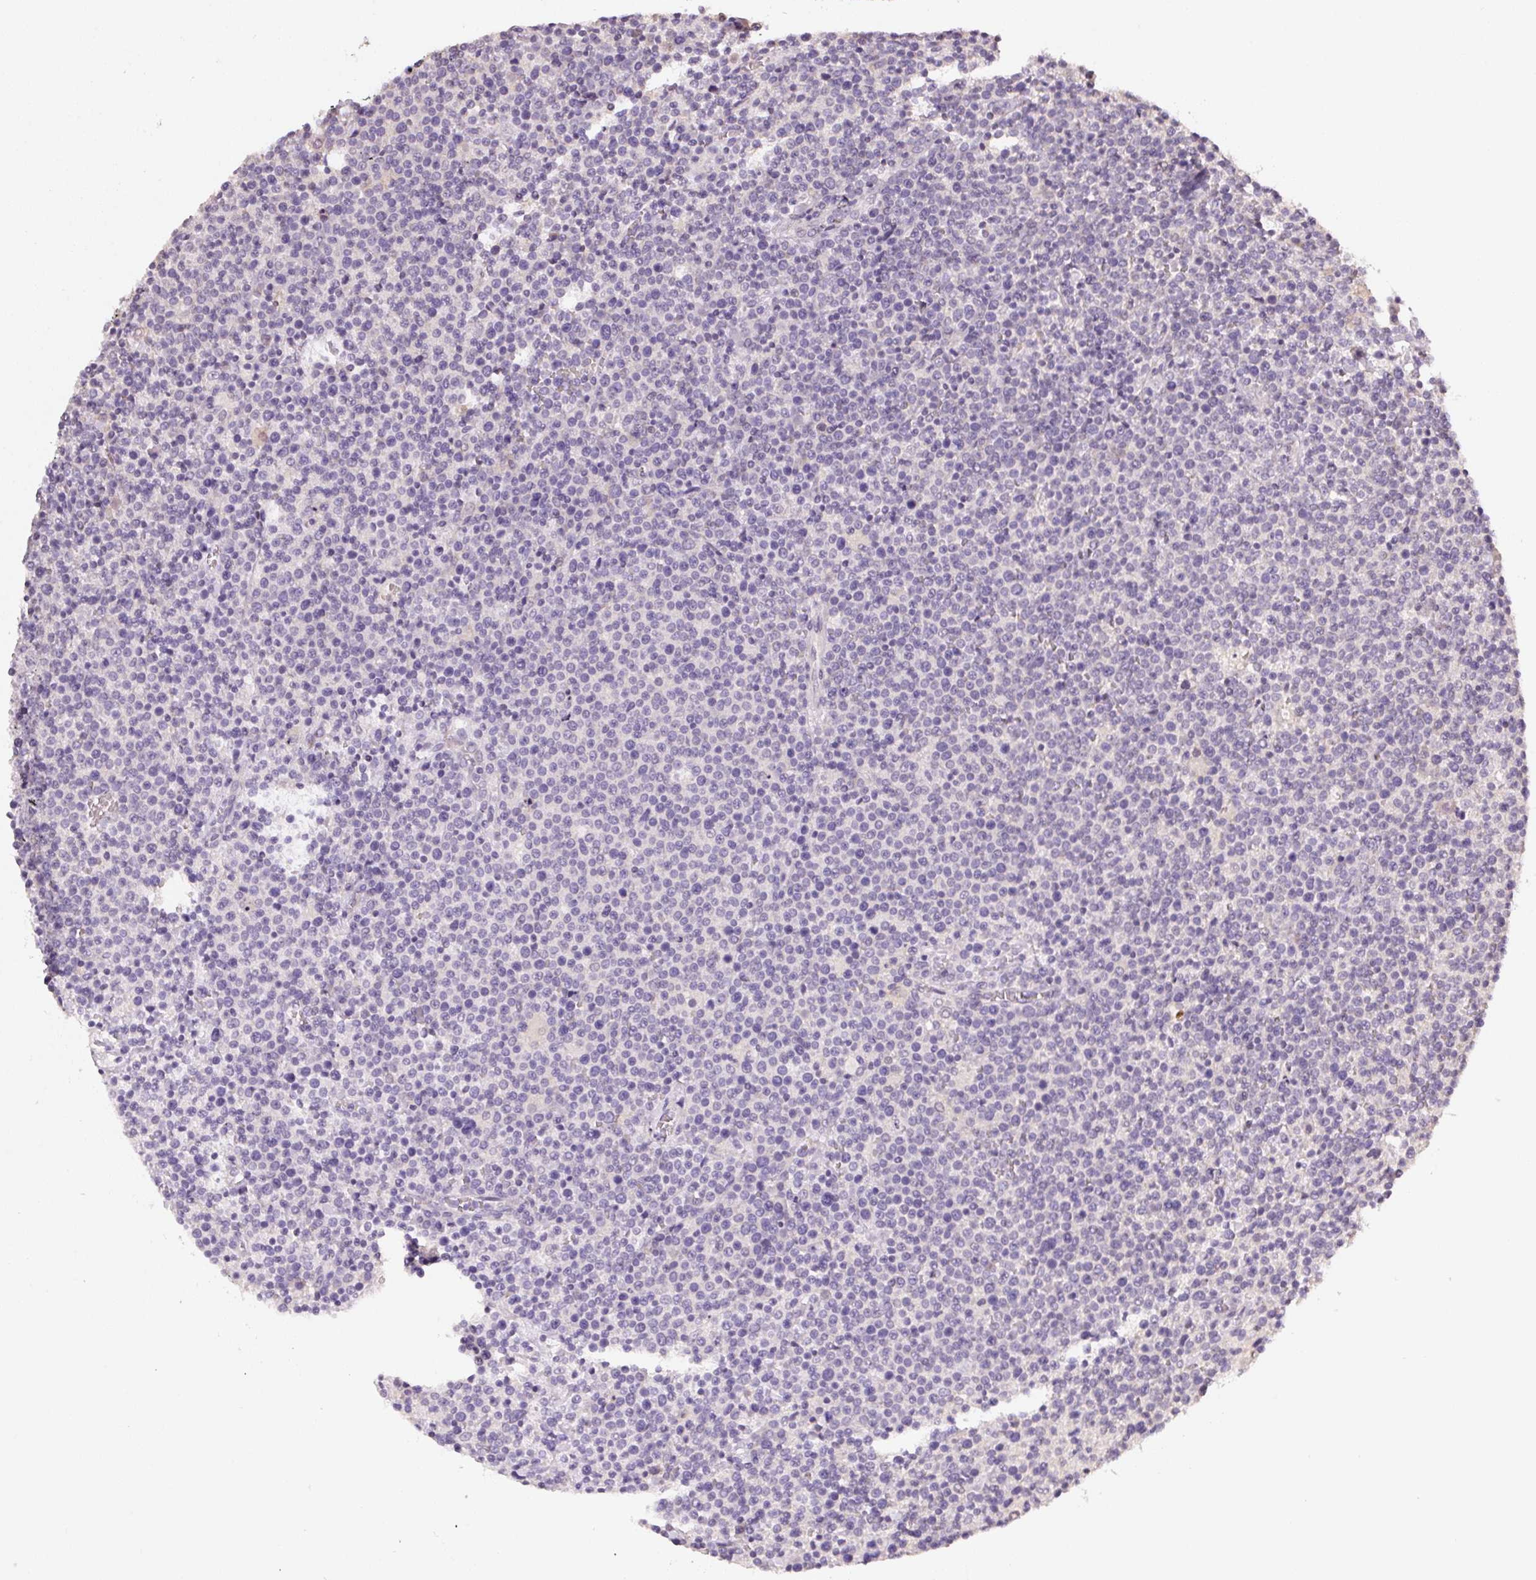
{"staining": {"intensity": "negative", "quantity": "none", "location": "none"}, "tissue": "lymphoma", "cell_type": "Tumor cells", "image_type": "cancer", "snomed": [{"axis": "morphology", "description": "Malignant lymphoma, non-Hodgkin's type, High grade"}, {"axis": "topography", "description": "Lymph node"}], "caption": "Tumor cells are negative for protein expression in human lymphoma.", "gene": "ALDH8A1", "patient": {"sex": "male", "age": 61}}